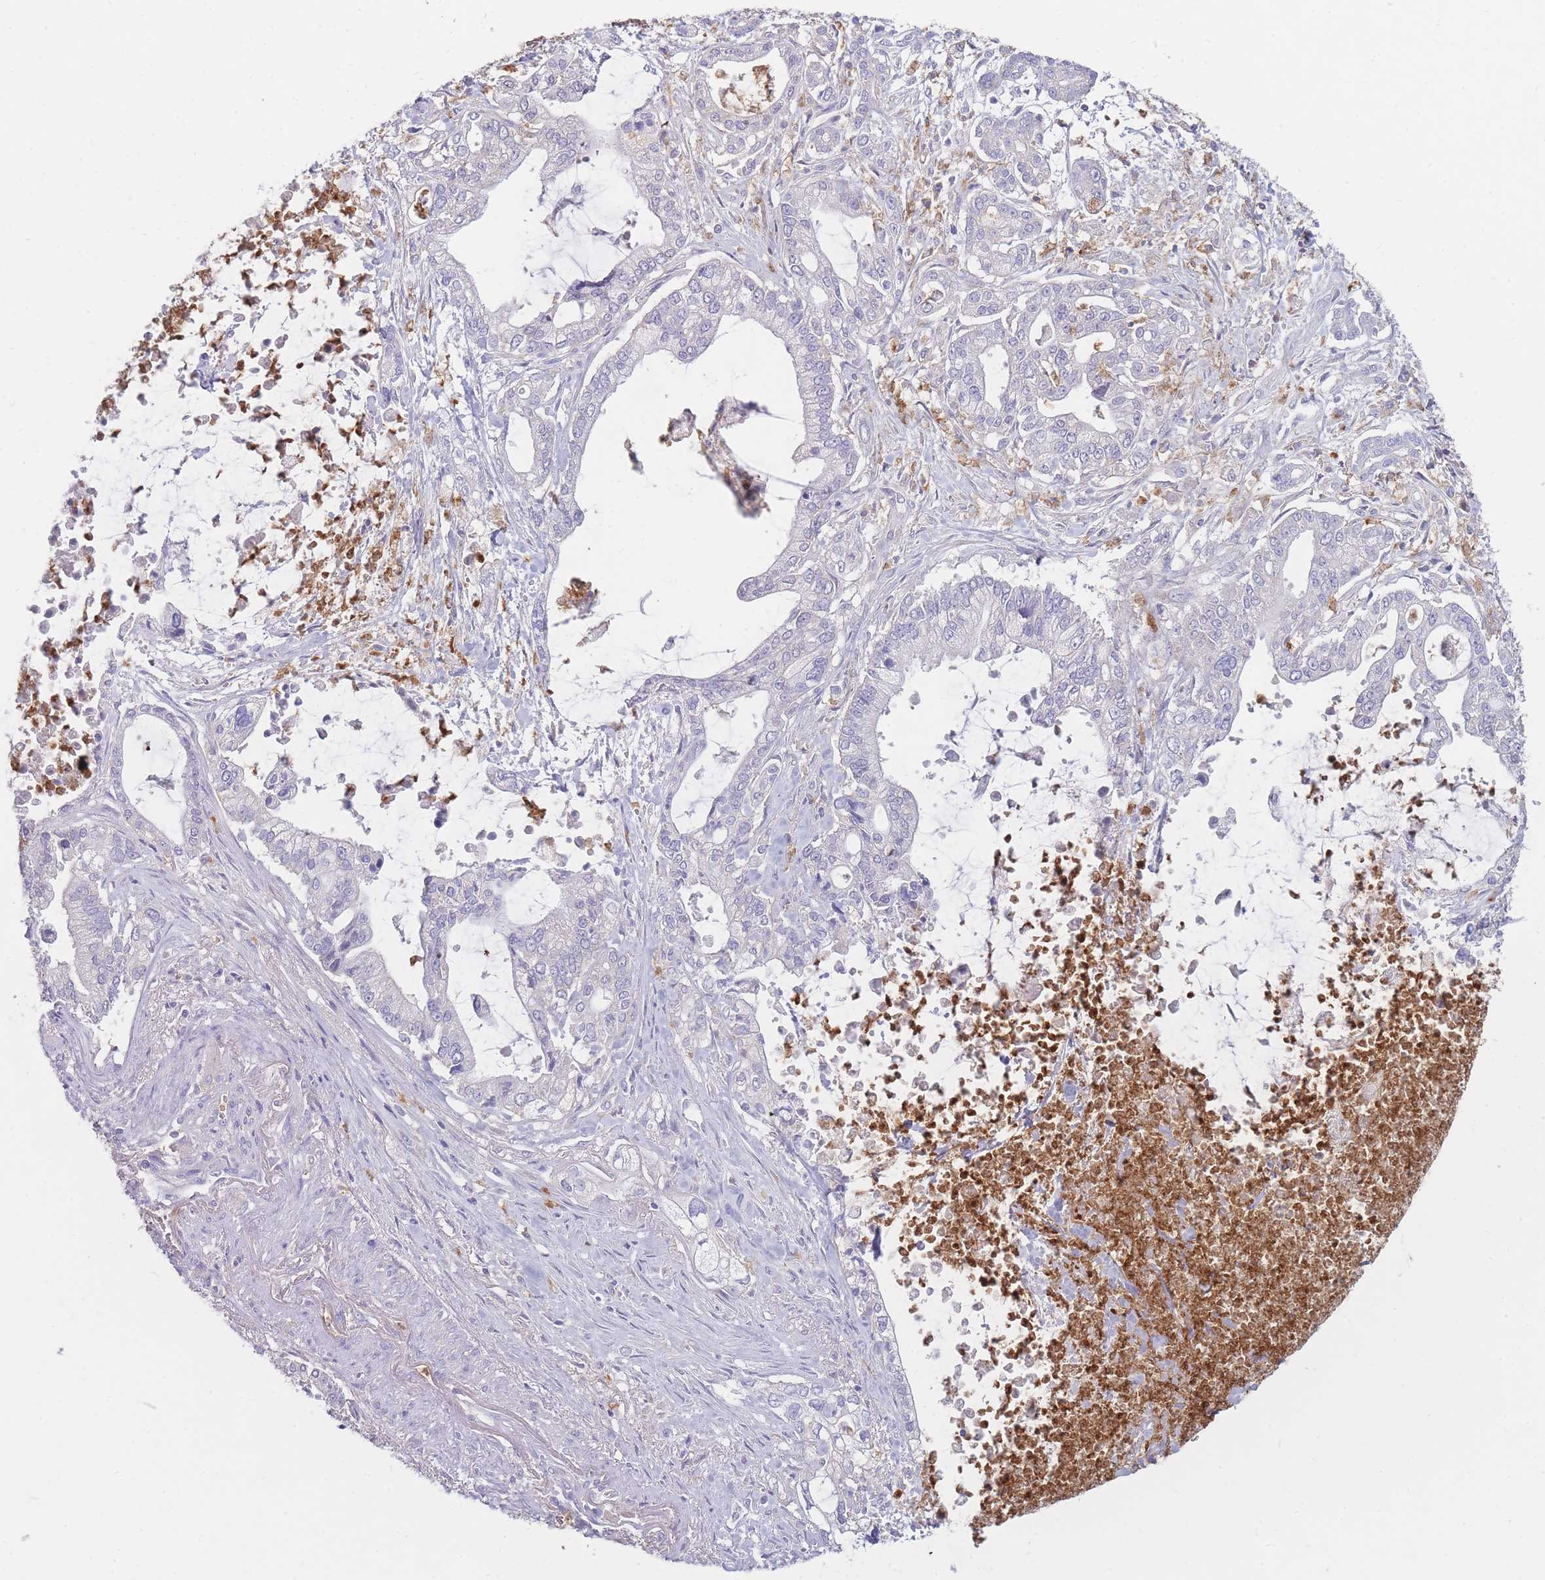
{"staining": {"intensity": "negative", "quantity": "none", "location": "none"}, "tissue": "pancreatic cancer", "cell_type": "Tumor cells", "image_type": "cancer", "snomed": [{"axis": "morphology", "description": "Adenocarcinoma, NOS"}, {"axis": "topography", "description": "Pancreas"}], "caption": "Micrograph shows no significant protein positivity in tumor cells of pancreatic adenocarcinoma. (DAB immunohistochemistry (IHC), high magnification).", "gene": "CLEC12A", "patient": {"sex": "male", "age": 69}}